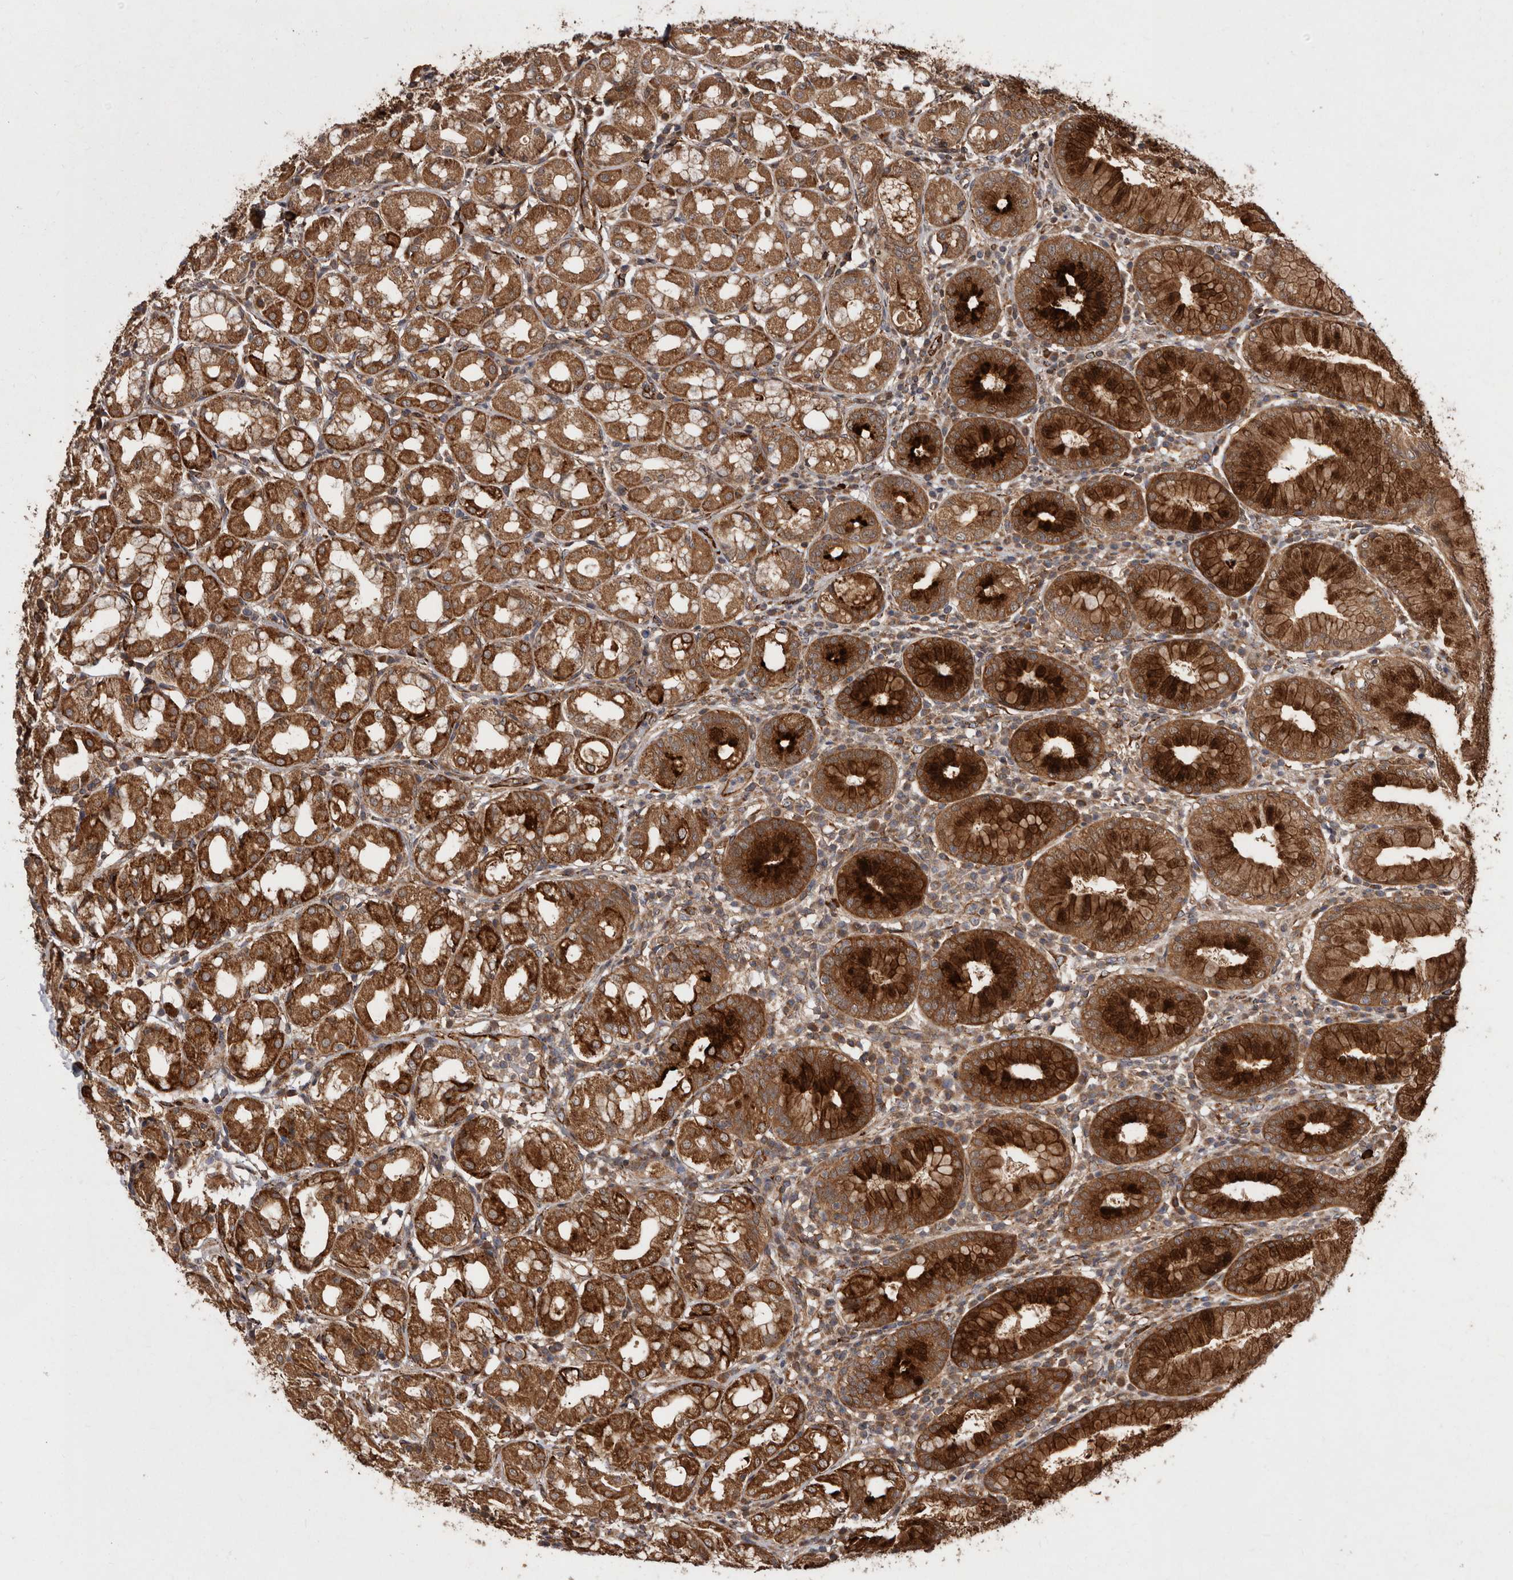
{"staining": {"intensity": "strong", "quantity": "25%-75%", "location": "cytoplasmic/membranous"}, "tissue": "stomach", "cell_type": "Glandular cells", "image_type": "normal", "snomed": [{"axis": "morphology", "description": "Normal tissue, NOS"}, {"axis": "topography", "description": "Stomach"}, {"axis": "topography", "description": "Stomach, lower"}], "caption": "Normal stomach shows strong cytoplasmic/membranous staining in about 25%-75% of glandular cells.", "gene": "FLAD1", "patient": {"sex": "female", "age": 56}}